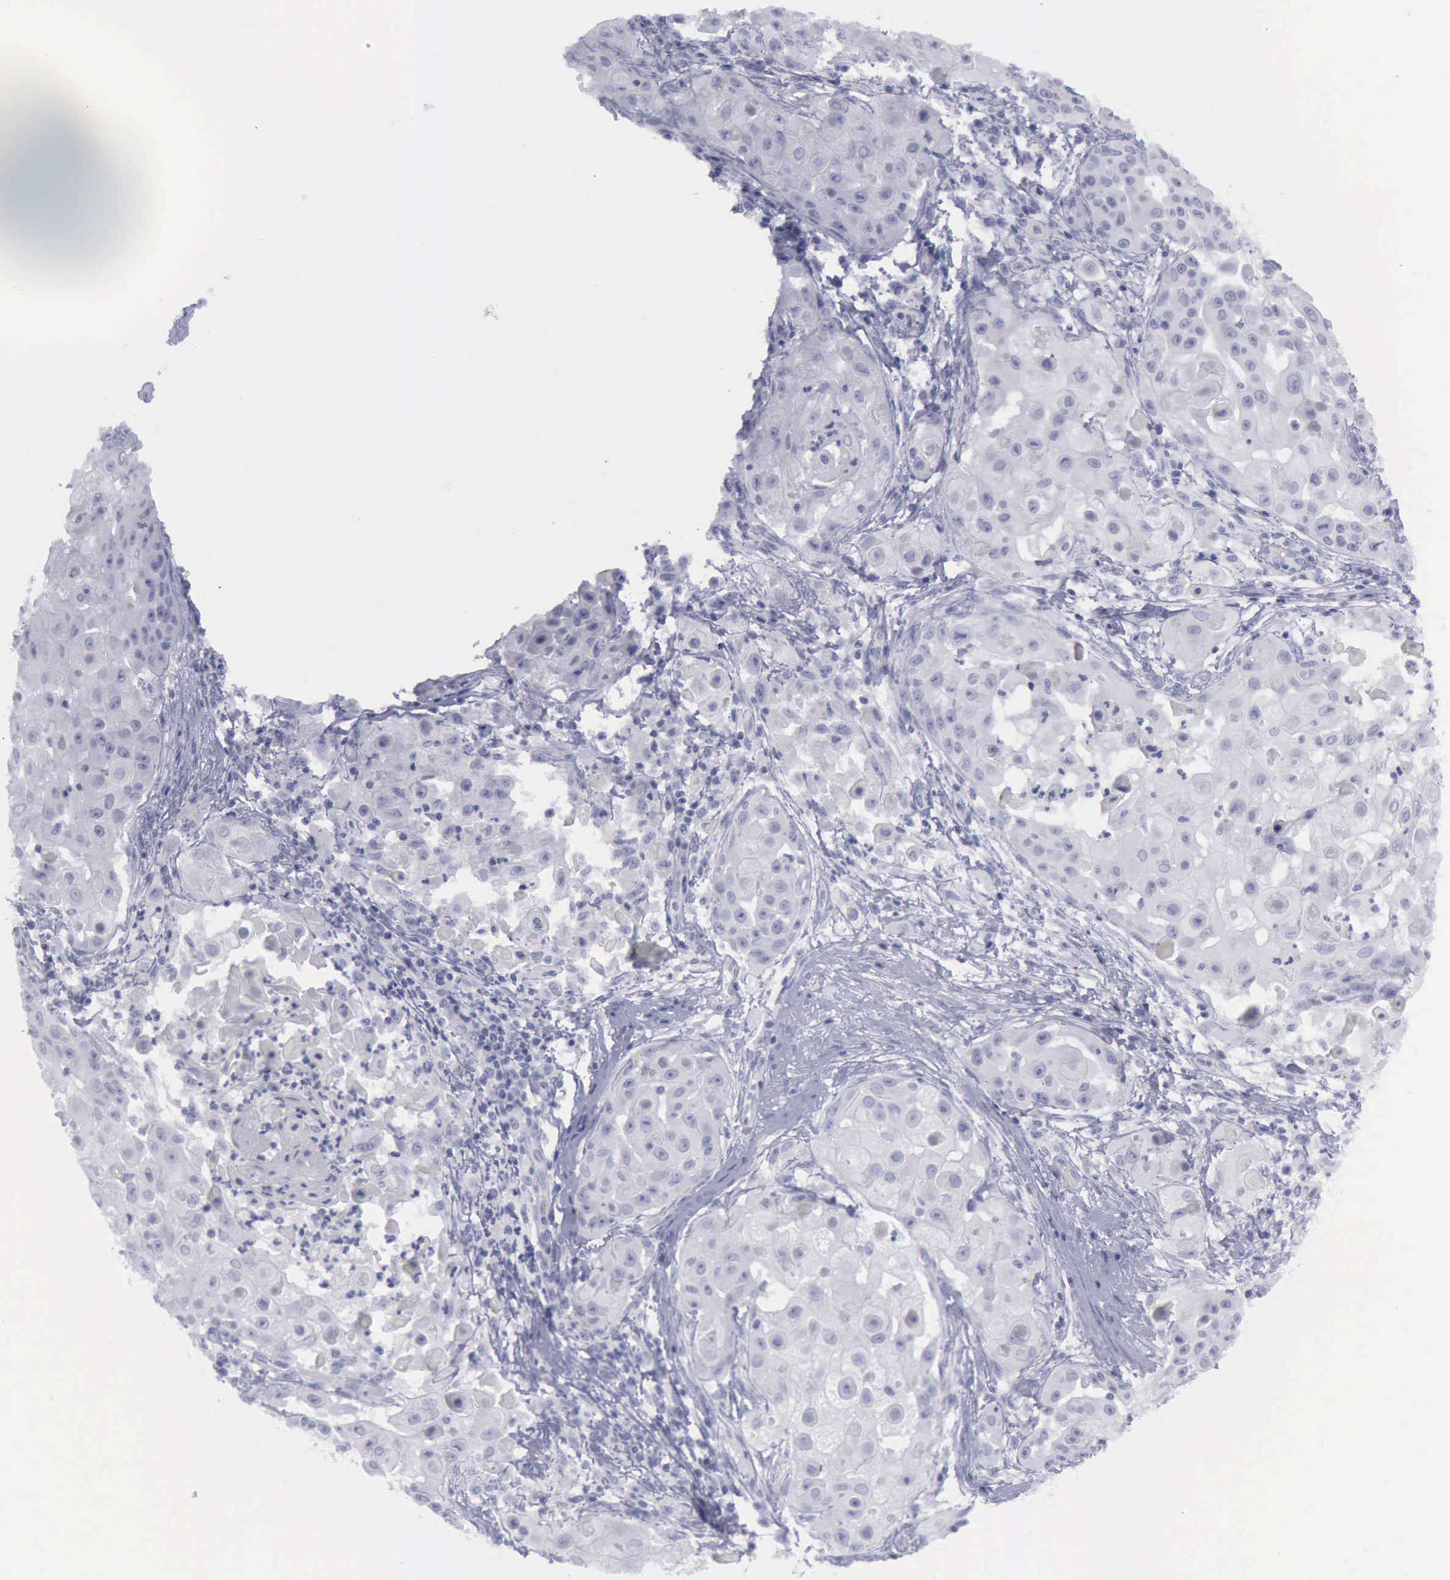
{"staining": {"intensity": "negative", "quantity": "none", "location": "none"}, "tissue": "skin cancer", "cell_type": "Tumor cells", "image_type": "cancer", "snomed": [{"axis": "morphology", "description": "Squamous cell carcinoma, NOS"}, {"axis": "topography", "description": "Skin"}], "caption": "Immunohistochemical staining of human skin cancer demonstrates no significant staining in tumor cells.", "gene": "KRT13", "patient": {"sex": "female", "age": 57}}